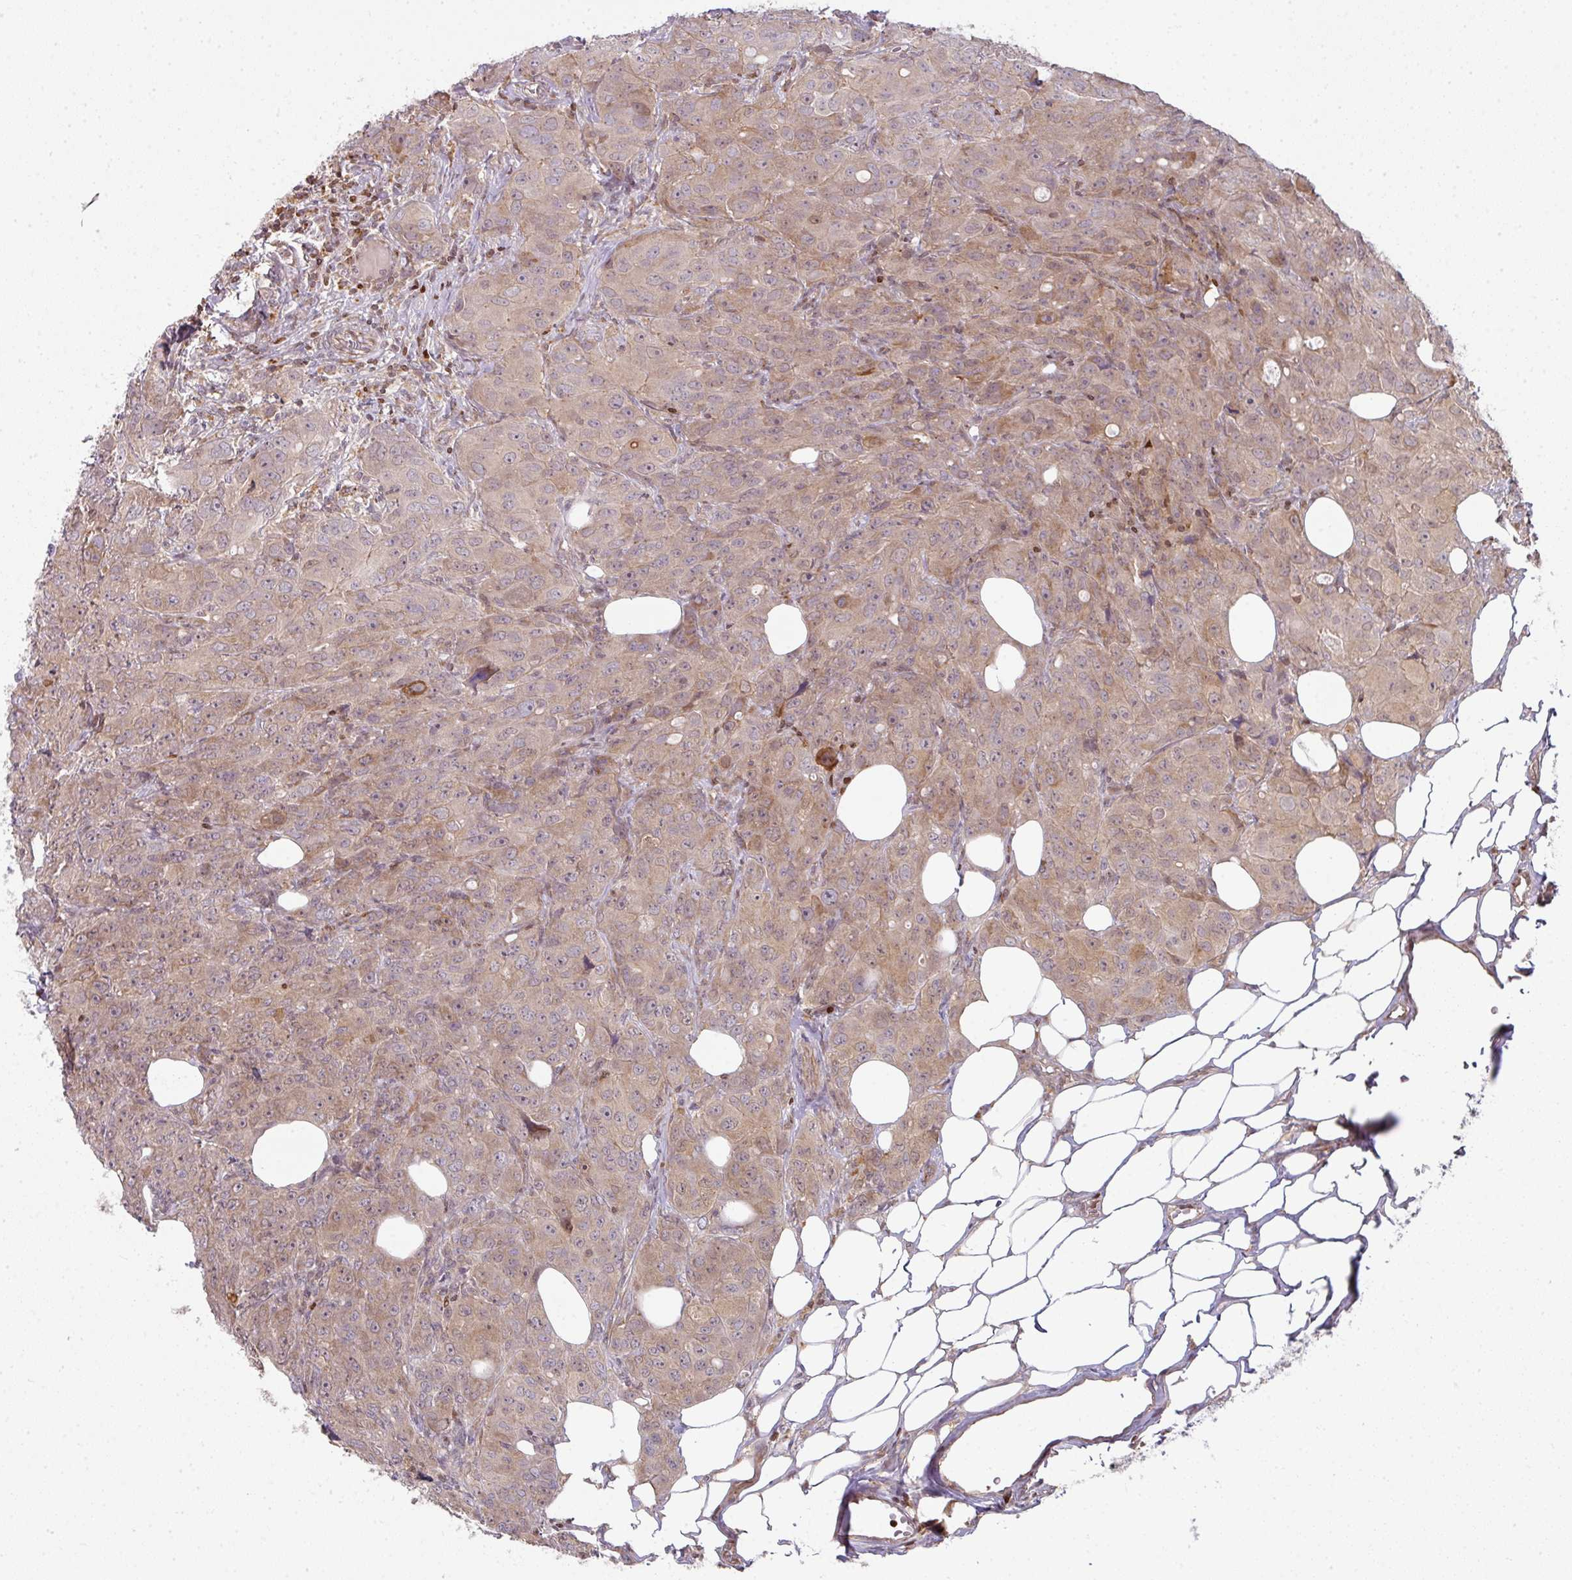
{"staining": {"intensity": "weak", "quantity": ">75%", "location": "cytoplasmic/membranous"}, "tissue": "breast cancer", "cell_type": "Tumor cells", "image_type": "cancer", "snomed": [{"axis": "morphology", "description": "Duct carcinoma"}, {"axis": "topography", "description": "Breast"}], "caption": "Approximately >75% of tumor cells in breast cancer show weak cytoplasmic/membranous protein expression as visualized by brown immunohistochemical staining.", "gene": "STAT5A", "patient": {"sex": "female", "age": 43}}